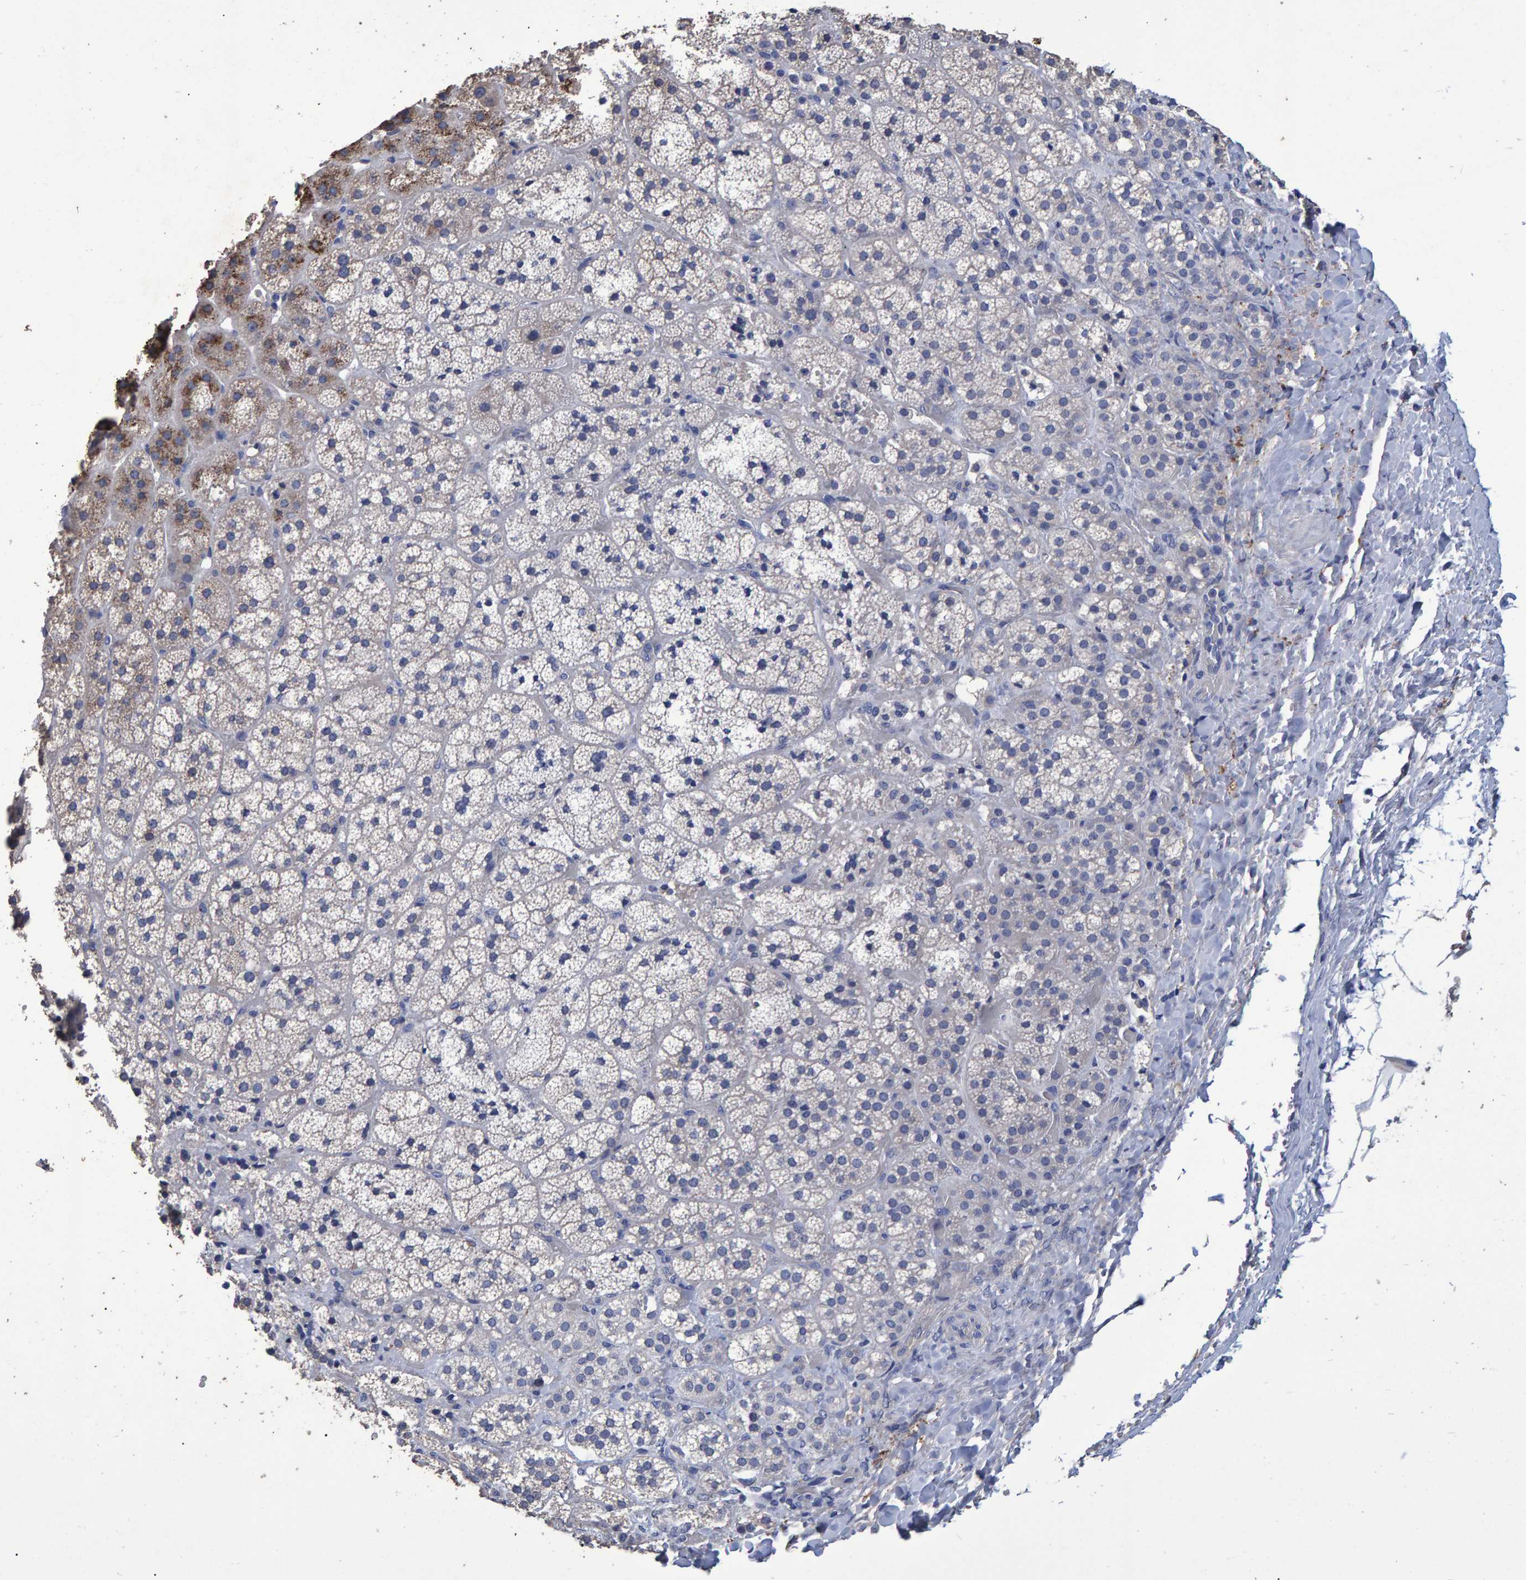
{"staining": {"intensity": "moderate", "quantity": "<25%", "location": "cytoplasmic/membranous"}, "tissue": "adrenal gland", "cell_type": "Glandular cells", "image_type": "normal", "snomed": [{"axis": "morphology", "description": "Normal tissue, NOS"}, {"axis": "topography", "description": "Adrenal gland"}], "caption": "Immunohistochemistry (IHC) image of benign human adrenal gland stained for a protein (brown), which displays low levels of moderate cytoplasmic/membranous positivity in about <25% of glandular cells.", "gene": "HEMGN", "patient": {"sex": "female", "age": 44}}